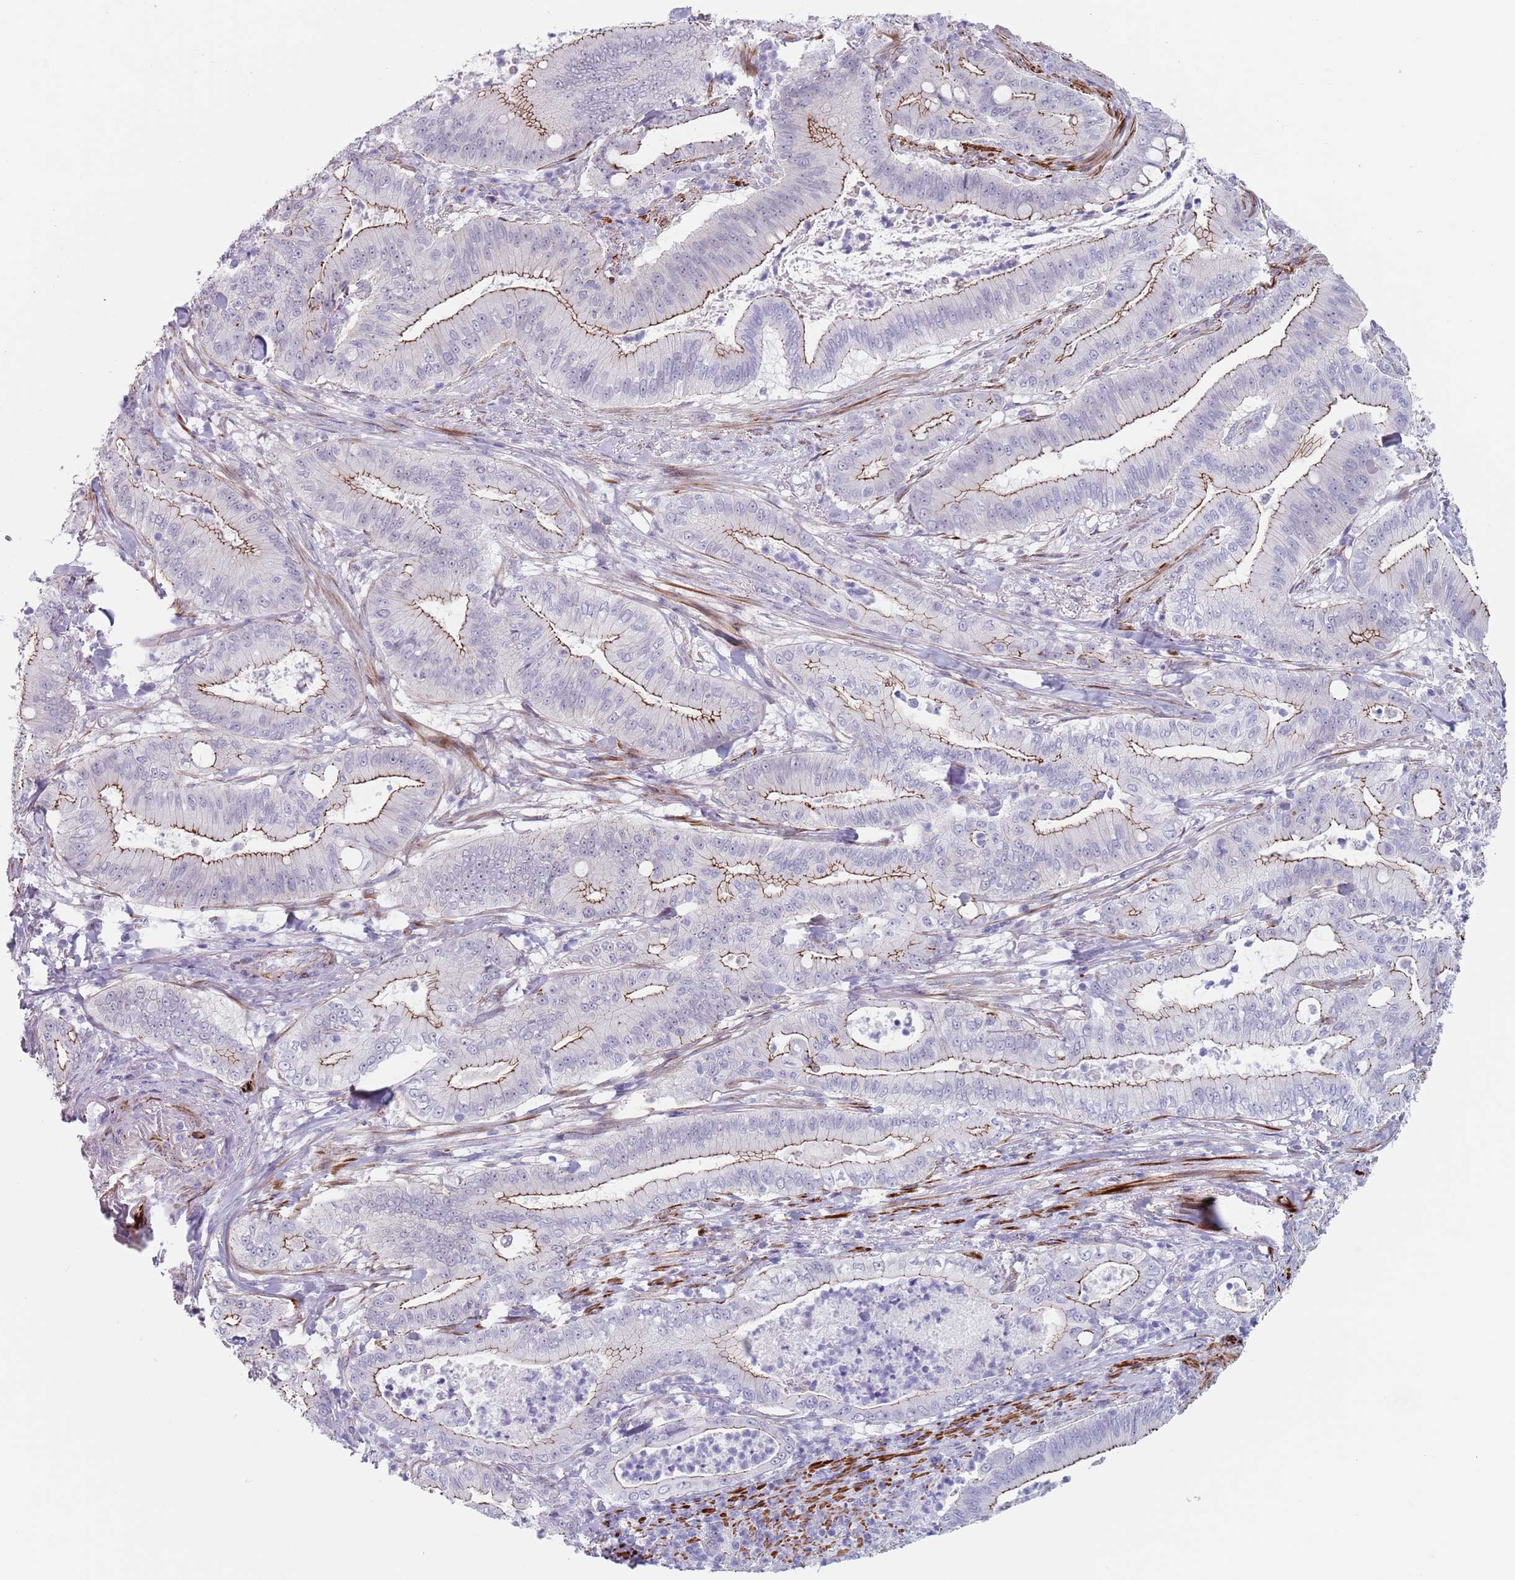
{"staining": {"intensity": "moderate", "quantity": "25%-75%", "location": "cytoplasmic/membranous"}, "tissue": "pancreatic cancer", "cell_type": "Tumor cells", "image_type": "cancer", "snomed": [{"axis": "morphology", "description": "Adenocarcinoma, NOS"}, {"axis": "topography", "description": "Pancreas"}], "caption": "Moderate cytoplasmic/membranous protein staining is identified in about 25%-75% of tumor cells in pancreatic cancer (adenocarcinoma).", "gene": "OR5A2", "patient": {"sex": "male", "age": 71}}